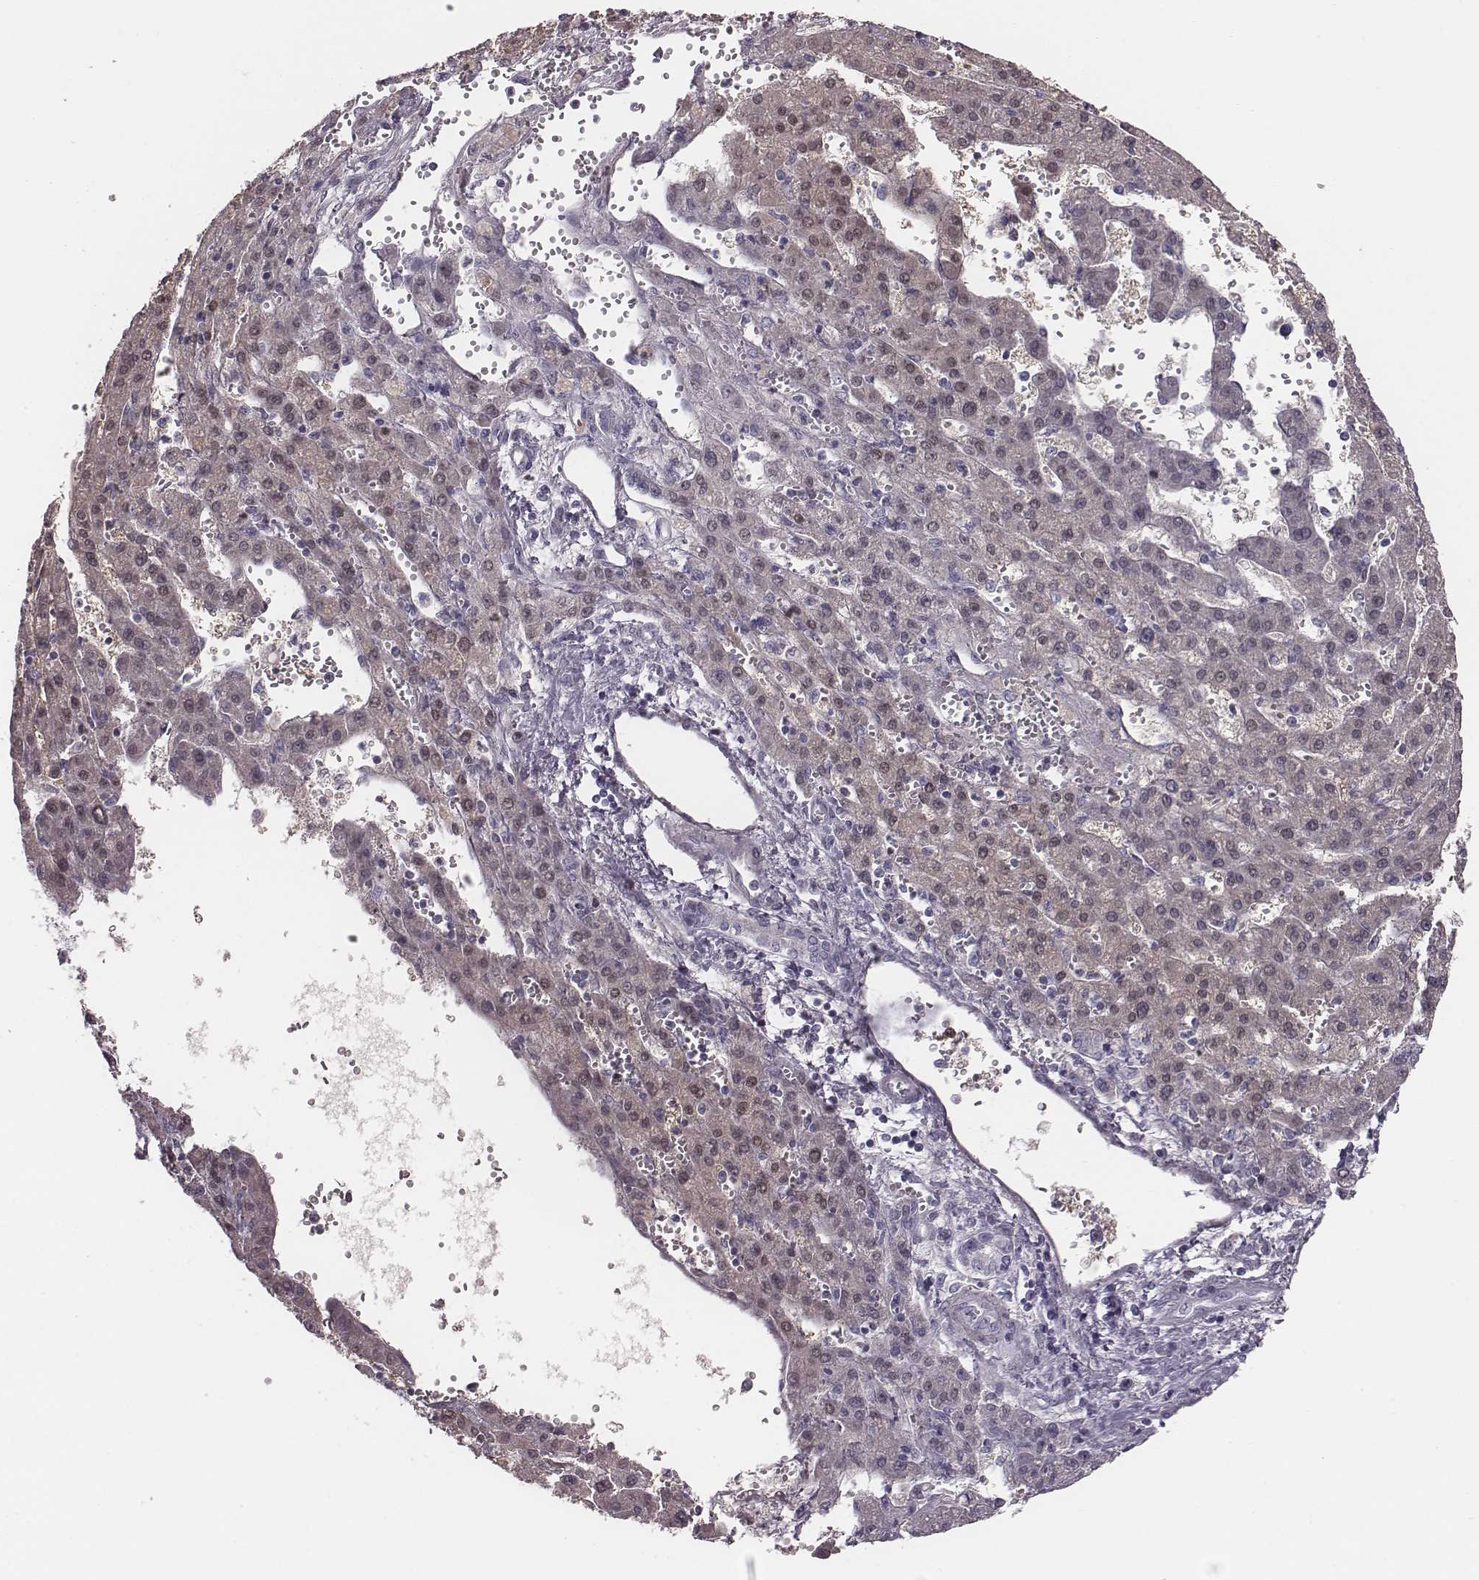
{"staining": {"intensity": "negative", "quantity": "none", "location": "none"}, "tissue": "liver cancer", "cell_type": "Tumor cells", "image_type": "cancer", "snomed": [{"axis": "morphology", "description": "Carcinoma, Hepatocellular, NOS"}, {"axis": "topography", "description": "Liver"}], "caption": "Hepatocellular carcinoma (liver) was stained to show a protein in brown. There is no significant positivity in tumor cells. (DAB (3,3'-diaminobenzidine) immunohistochemistry visualized using brightfield microscopy, high magnification).", "gene": "CRISP1", "patient": {"sex": "female", "age": 70}}